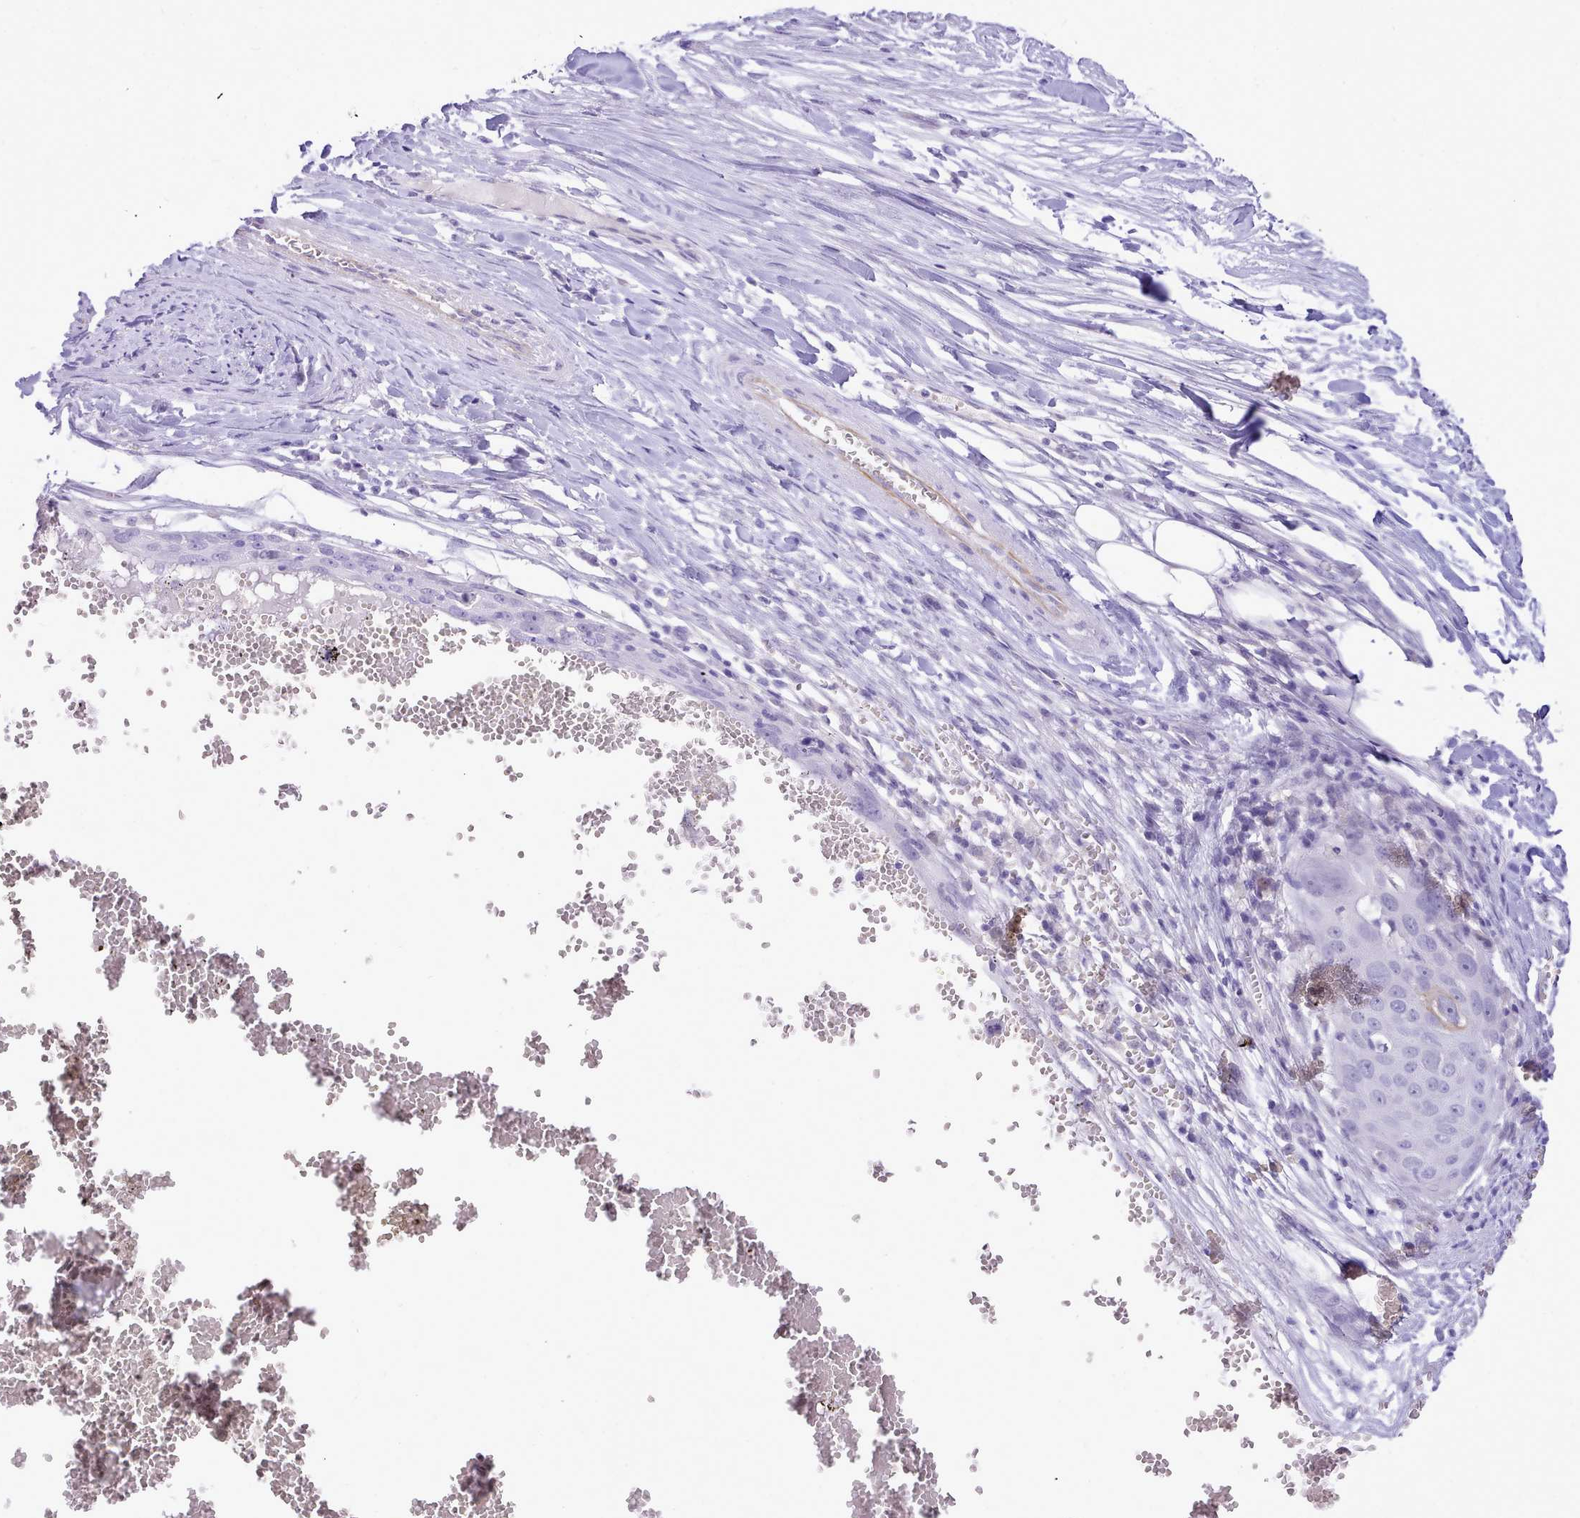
{"staining": {"intensity": "negative", "quantity": "none", "location": "none"}, "tissue": "skin cancer", "cell_type": "Tumor cells", "image_type": "cancer", "snomed": [{"axis": "morphology", "description": "Squamous cell carcinoma, NOS"}, {"axis": "topography", "description": "Skin"}], "caption": "IHC image of neoplastic tissue: squamous cell carcinoma (skin) stained with DAB shows no significant protein staining in tumor cells.", "gene": "LRRC37A", "patient": {"sex": "male", "age": 71}}